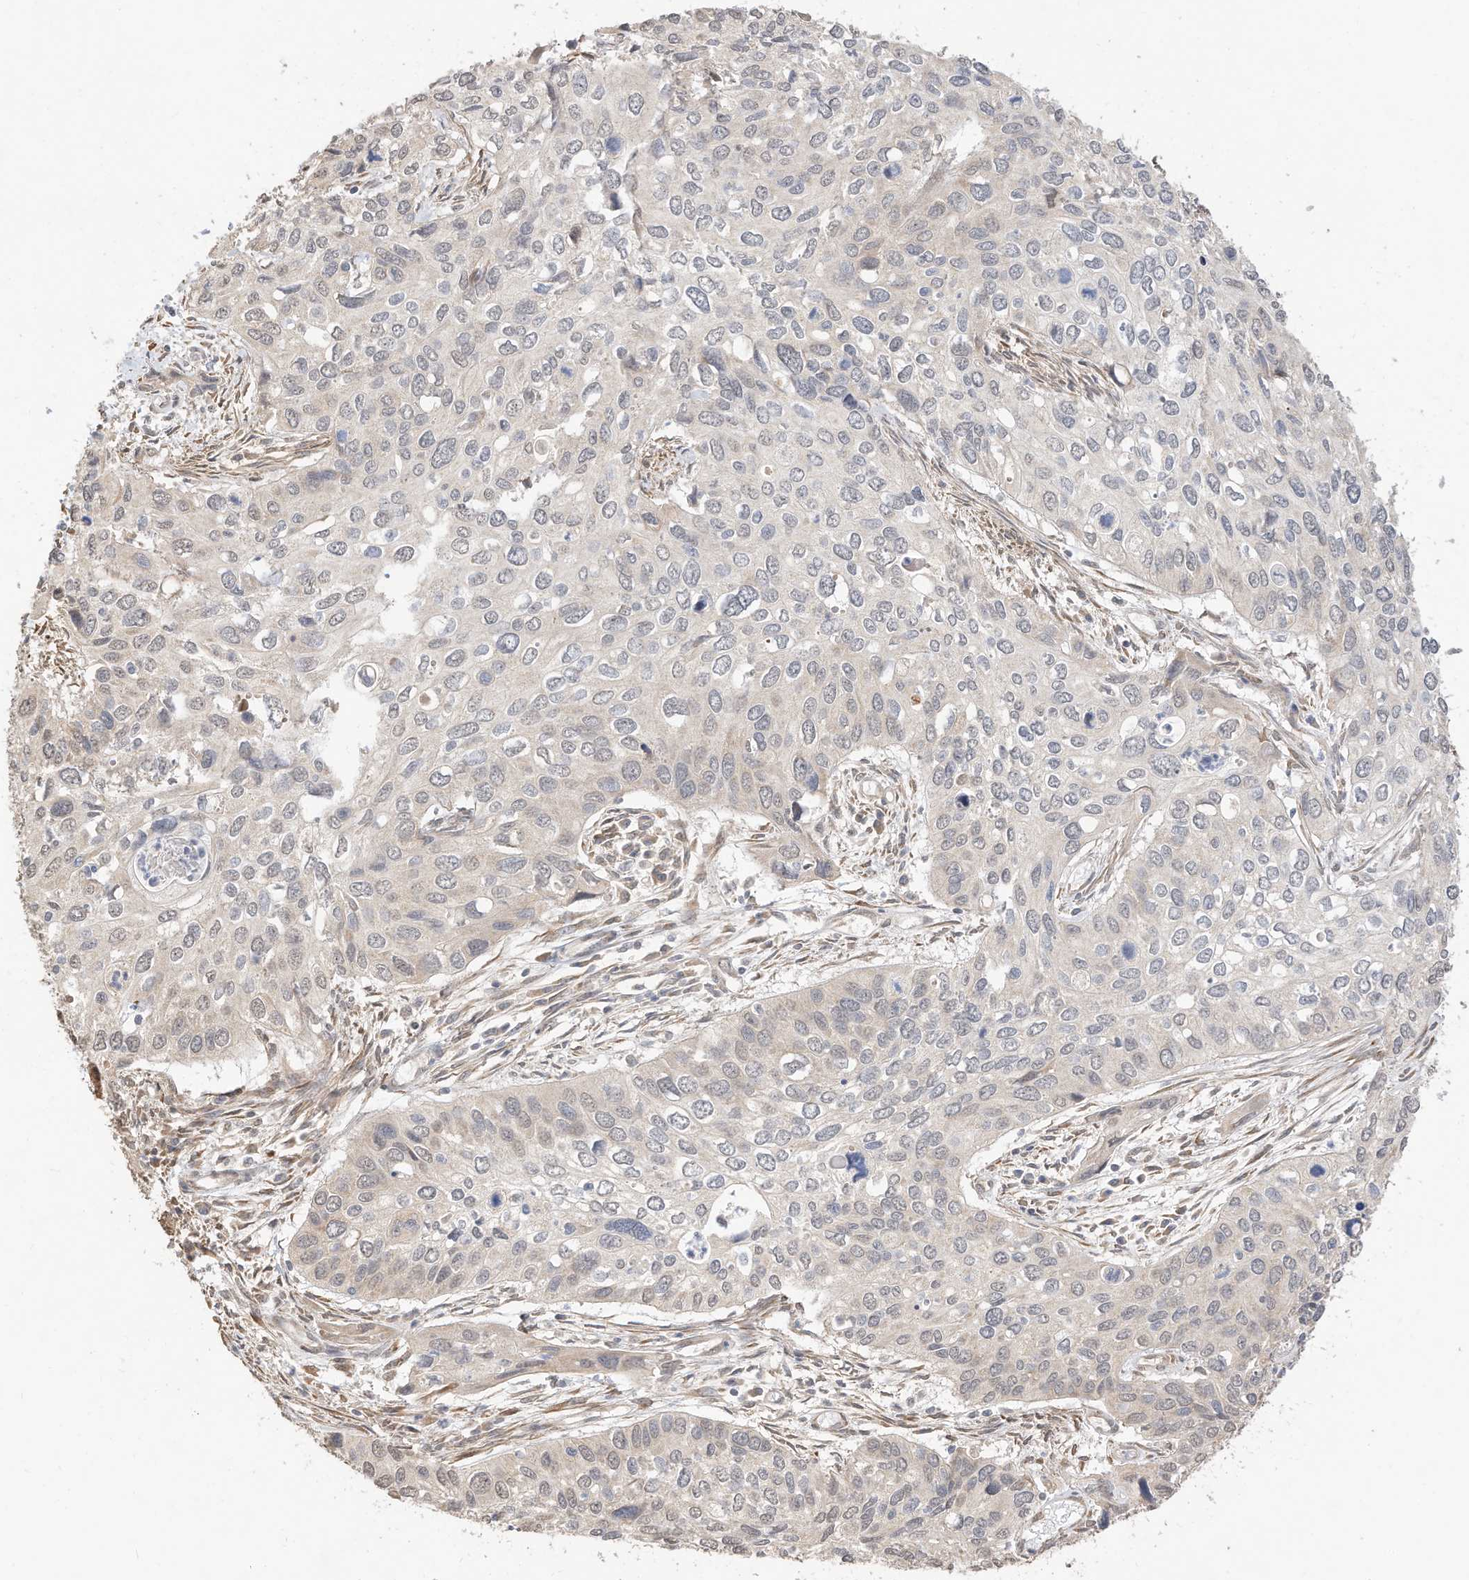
{"staining": {"intensity": "negative", "quantity": "none", "location": "none"}, "tissue": "cervical cancer", "cell_type": "Tumor cells", "image_type": "cancer", "snomed": [{"axis": "morphology", "description": "Squamous cell carcinoma, NOS"}, {"axis": "topography", "description": "Cervix"}], "caption": "There is no significant staining in tumor cells of cervical squamous cell carcinoma.", "gene": "CAGE1", "patient": {"sex": "female", "age": 55}}